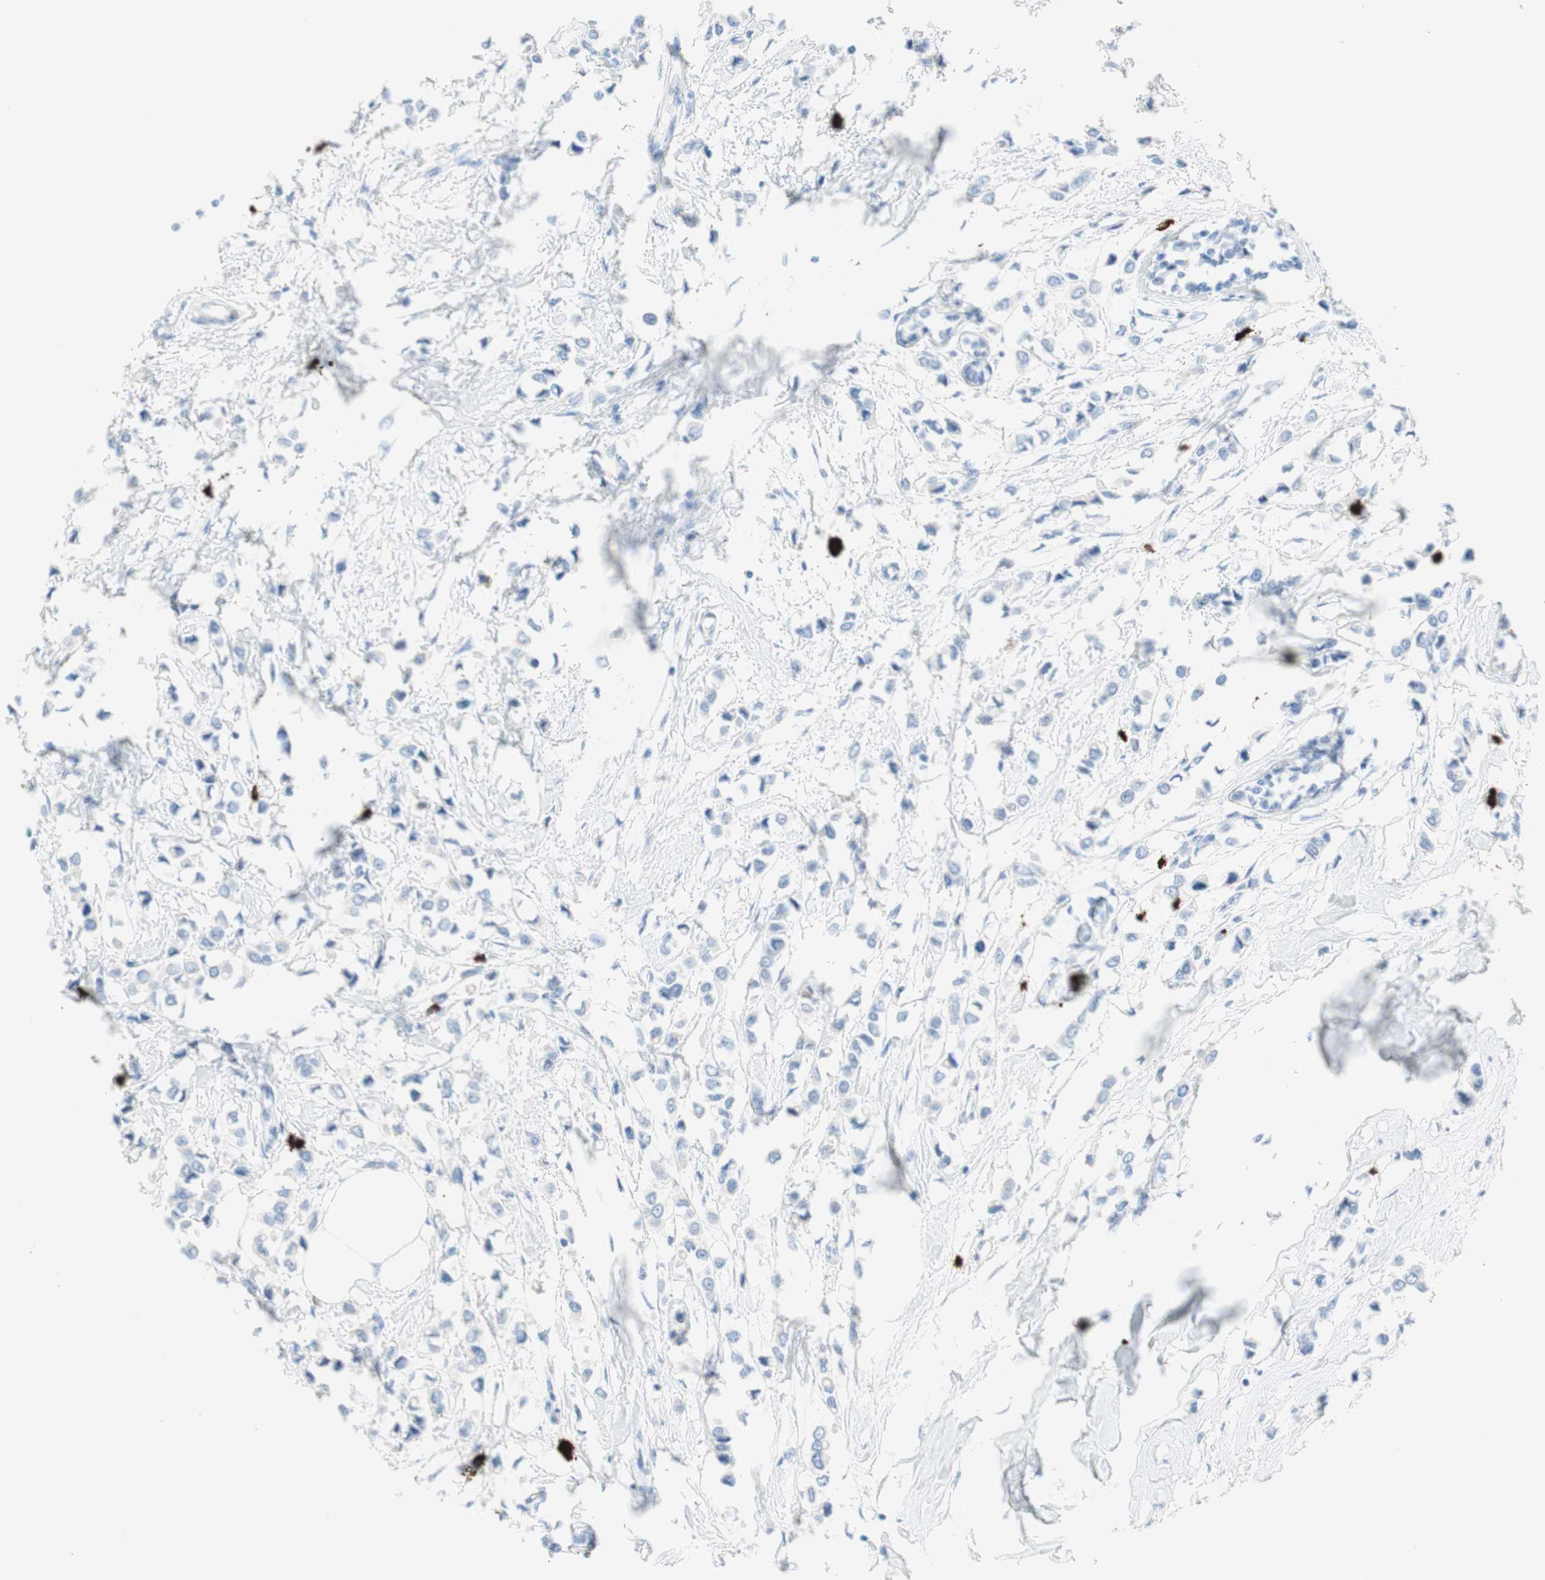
{"staining": {"intensity": "negative", "quantity": "none", "location": "none"}, "tissue": "breast cancer", "cell_type": "Tumor cells", "image_type": "cancer", "snomed": [{"axis": "morphology", "description": "Lobular carcinoma"}, {"axis": "topography", "description": "Breast"}], "caption": "DAB immunohistochemical staining of breast cancer demonstrates no significant staining in tumor cells.", "gene": "CEACAM1", "patient": {"sex": "female", "age": 51}}